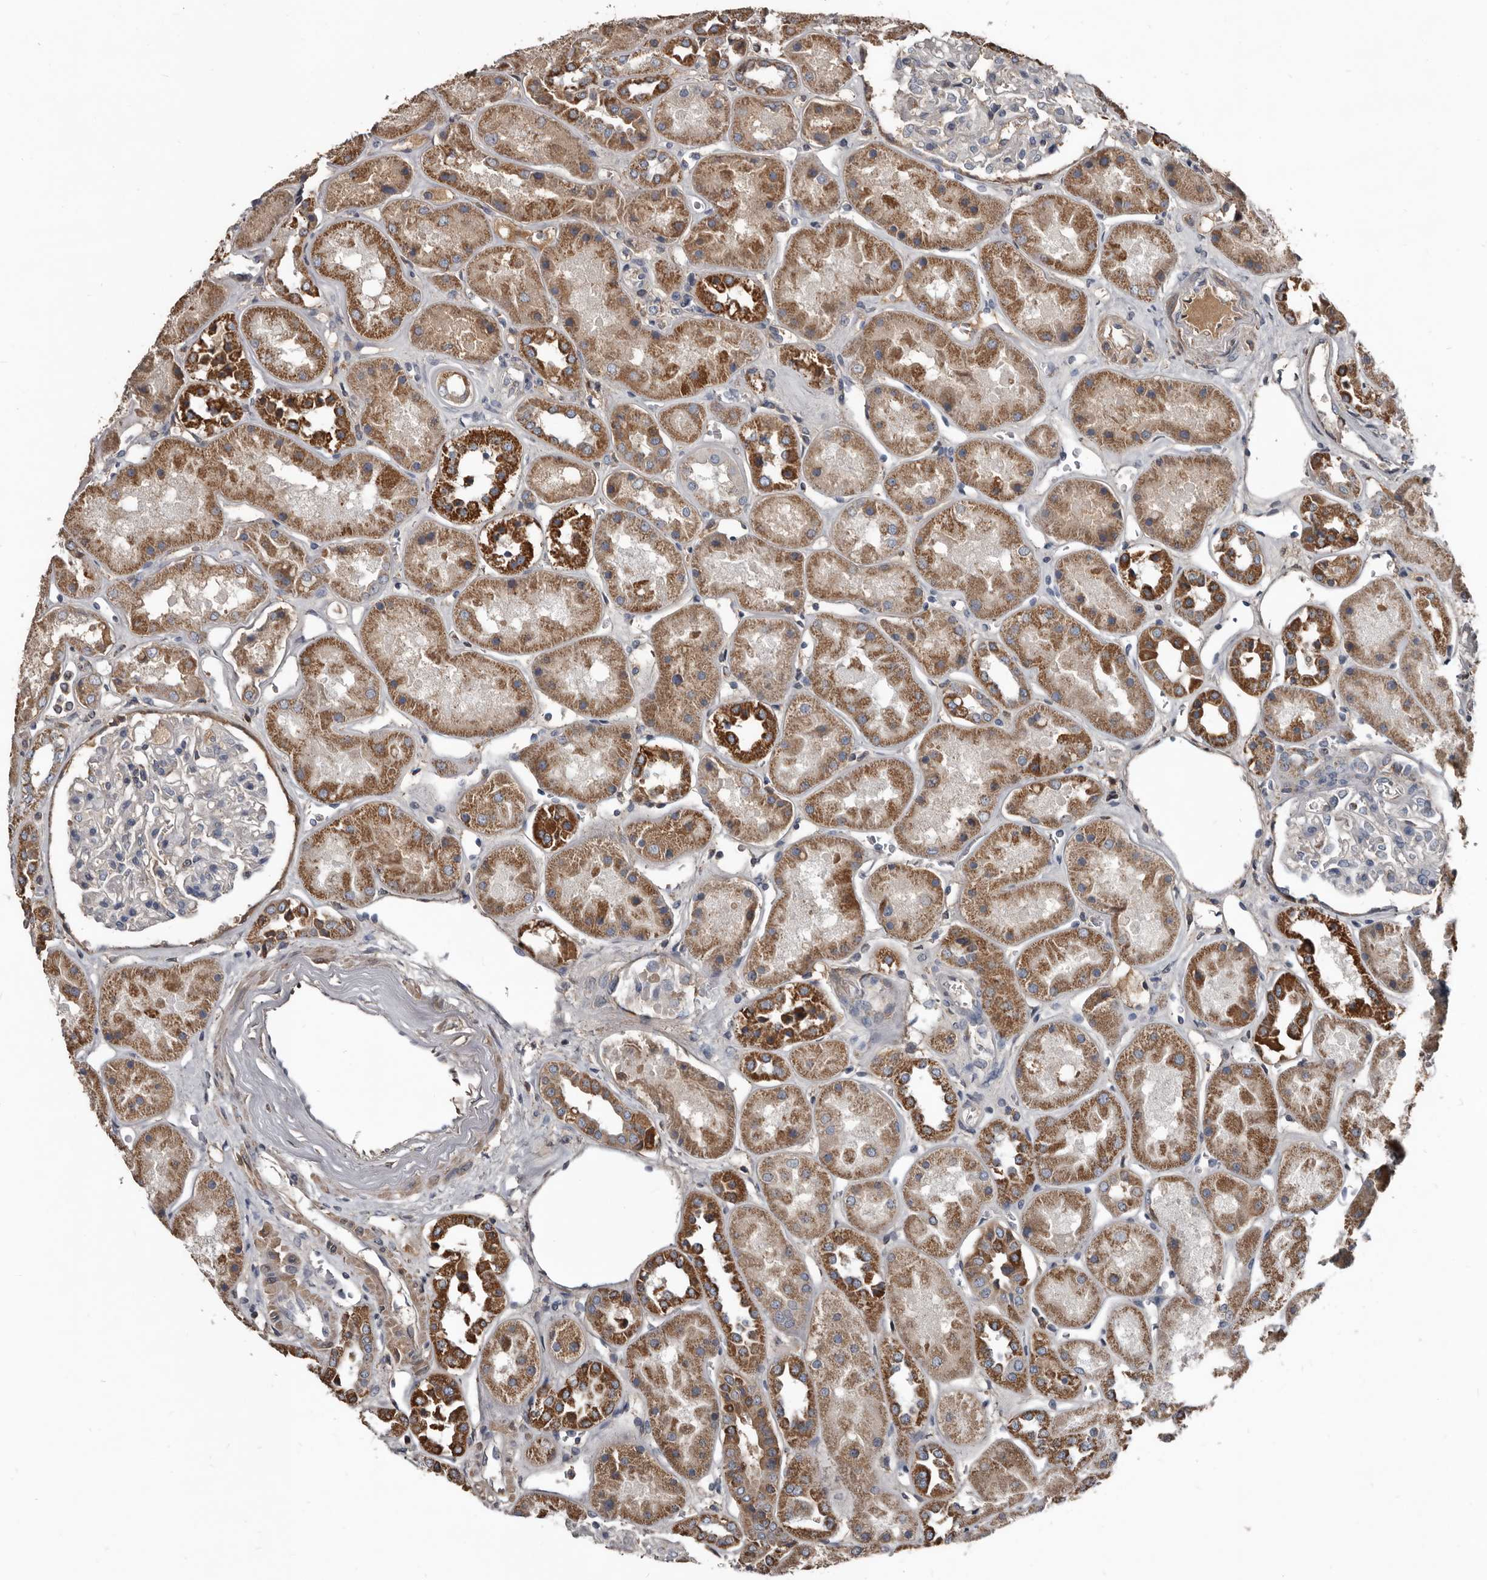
{"staining": {"intensity": "negative", "quantity": "none", "location": "none"}, "tissue": "kidney", "cell_type": "Cells in glomeruli", "image_type": "normal", "snomed": [{"axis": "morphology", "description": "Normal tissue, NOS"}, {"axis": "topography", "description": "Kidney"}], "caption": "The micrograph reveals no staining of cells in glomeruli in unremarkable kidney. (Stains: DAB immunohistochemistry with hematoxylin counter stain, Microscopy: brightfield microscopy at high magnification).", "gene": "GREB1", "patient": {"sex": "male", "age": 70}}